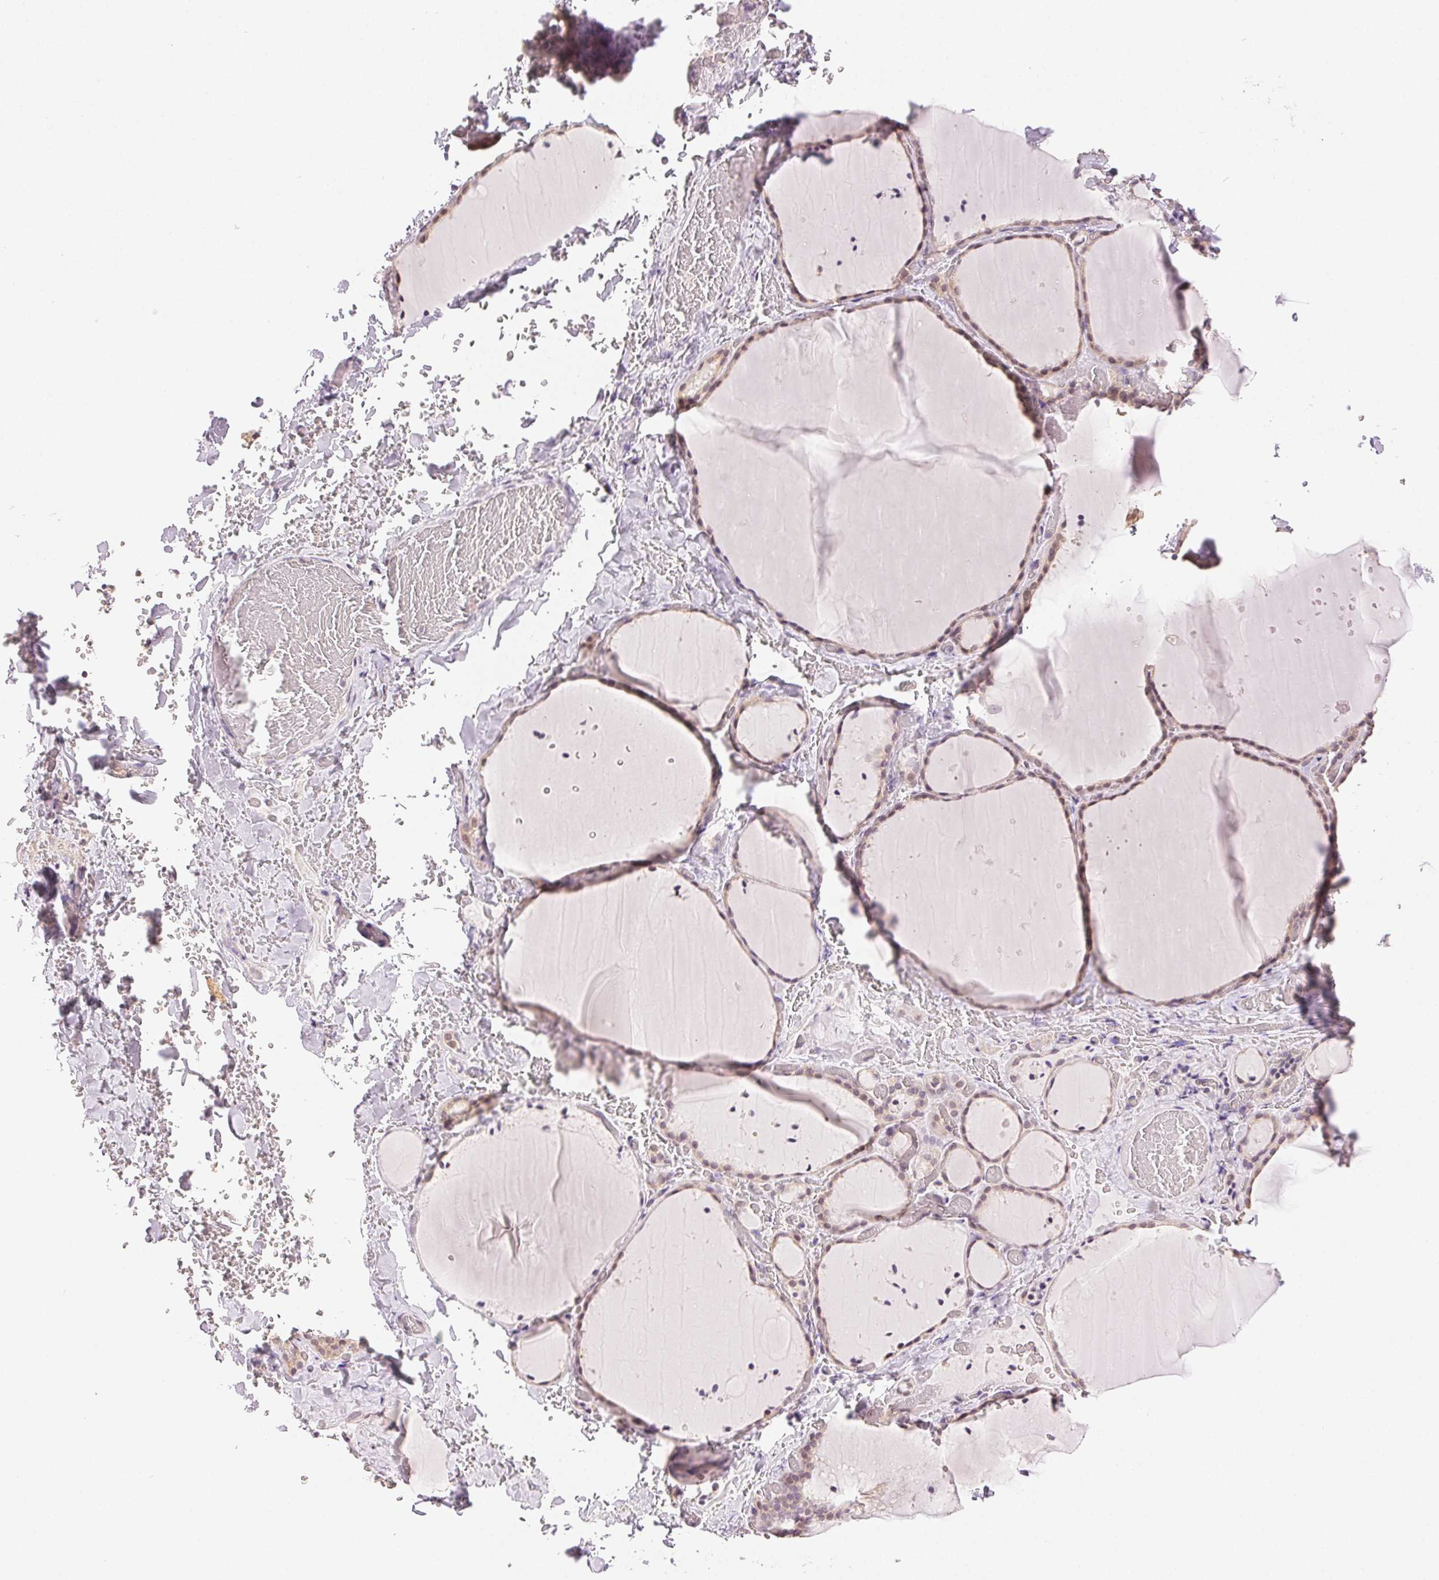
{"staining": {"intensity": "negative", "quantity": "none", "location": "none"}, "tissue": "thyroid gland", "cell_type": "Glandular cells", "image_type": "normal", "snomed": [{"axis": "morphology", "description": "Normal tissue, NOS"}, {"axis": "topography", "description": "Thyroid gland"}], "caption": "The immunohistochemistry histopathology image has no significant staining in glandular cells of thyroid gland.", "gene": "PLCB1", "patient": {"sex": "female", "age": 36}}